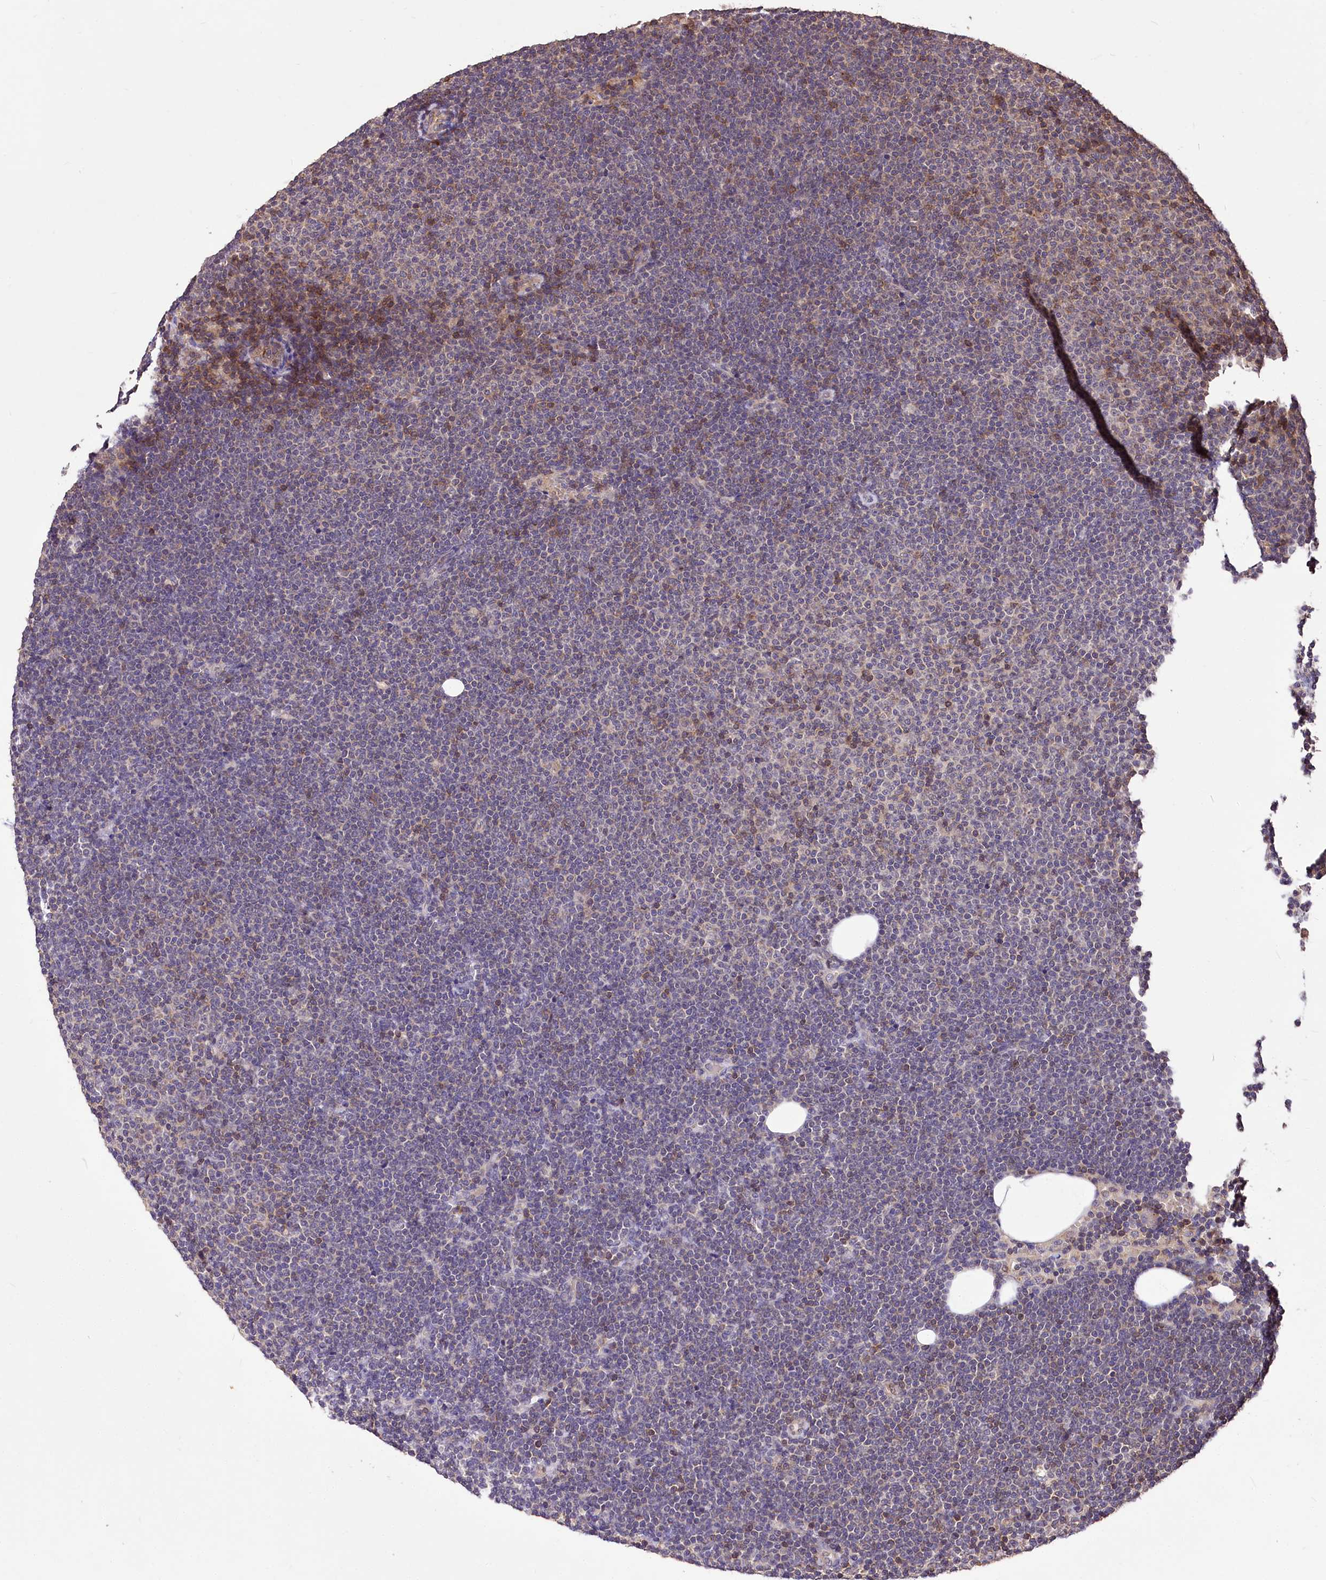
{"staining": {"intensity": "weak", "quantity": "<25%", "location": "cytoplasmic/membranous,nuclear"}, "tissue": "lymphoma", "cell_type": "Tumor cells", "image_type": "cancer", "snomed": [{"axis": "morphology", "description": "Malignant lymphoma, non-Hodgkin's type, Low grade"}, {"axis": "topography", "description": "Lymph node"}], "caption": "This is an immunohistochemistry photomicrograph of lymphoma. There is no expression in tumor cells.", "gene": "SERGEF", "patient": {"sex": "female", "age": 53}}